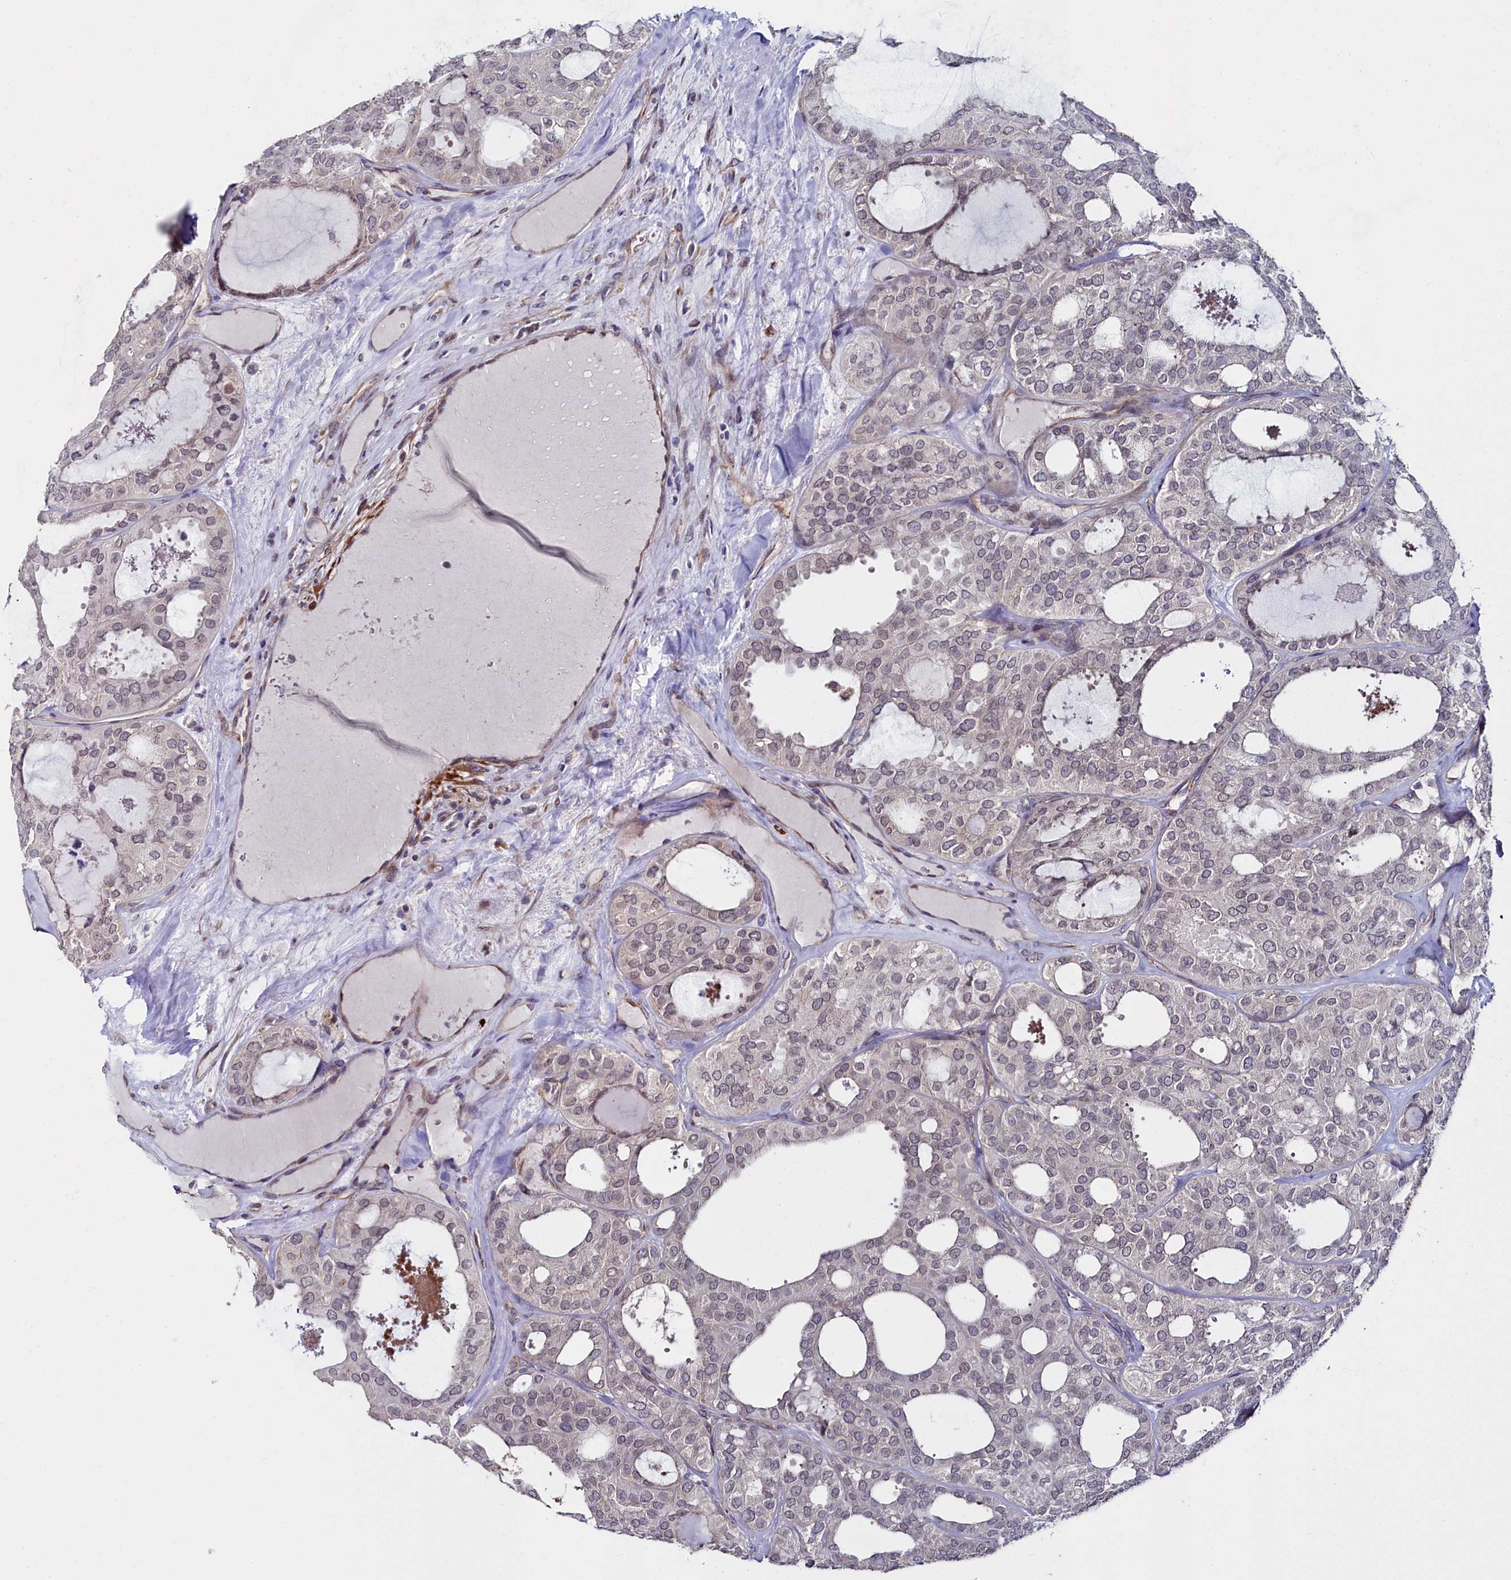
{"staining": {"intensity": "negative", "quantity": "none", "location": "none"}, "tissue": "thyroid cancer", "cell_type": "Tumor cells", "image_type": "cancer", "snomed": [{"axis": "morphology", "description": "Follicular adenoma carcinoma, NOS"}, {"axis": "topography", "description": "Thyroid gland"}], "caption": "Immunohistochemistry photomicrograph of neoplastic tissue: human follicular adenoma carcinoma (thyroid) stained with DAB displays no significant protein positivity in tumor cells. (DAB (3,3'-diaminobenzidine) IHC with hematoxylin counter stain).", "gene": "C4orf19", "patient": {"sex": "male", "age": 75}}